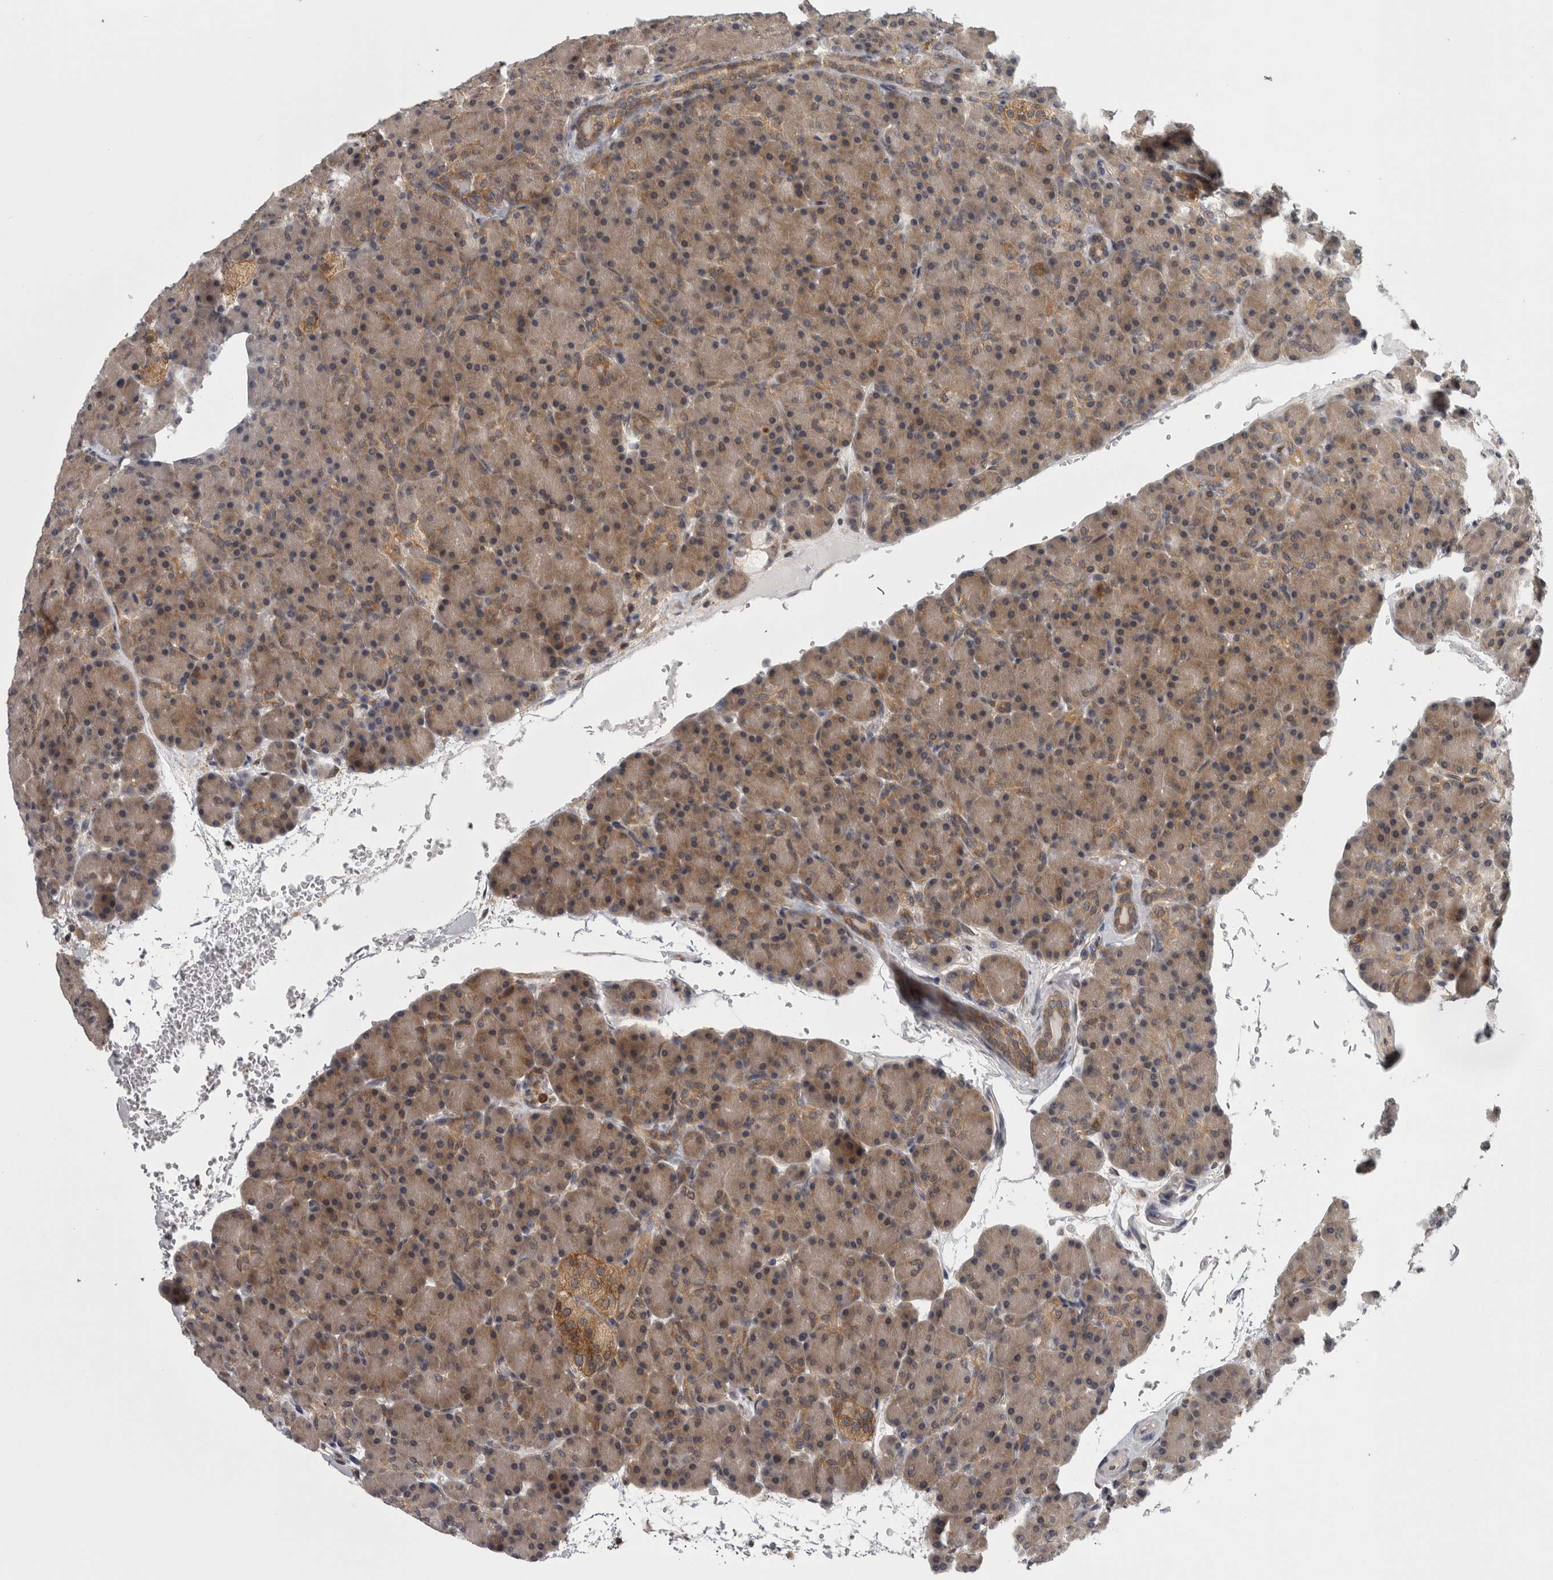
{"staining": {"intensity": "weak", "quantity": ">75%", "location": "cytoplasmic/membranous"}, "tissue": "pancreas", "cell_type": "Exocrine glandular cells", "image_type": "normal", "snomed": [{"axis": "morphology", "description": "Normal tissue, NOS"}, {"axis": "topography", "description": "Pancreas"}], "caption": "Unremarkable pancreas shows weak cytoplasmic/membranous positivity in about >75% of exocrine glandular cells.", "gene": "CACYBP", "patient": {"sex": "female", "age": 43}}